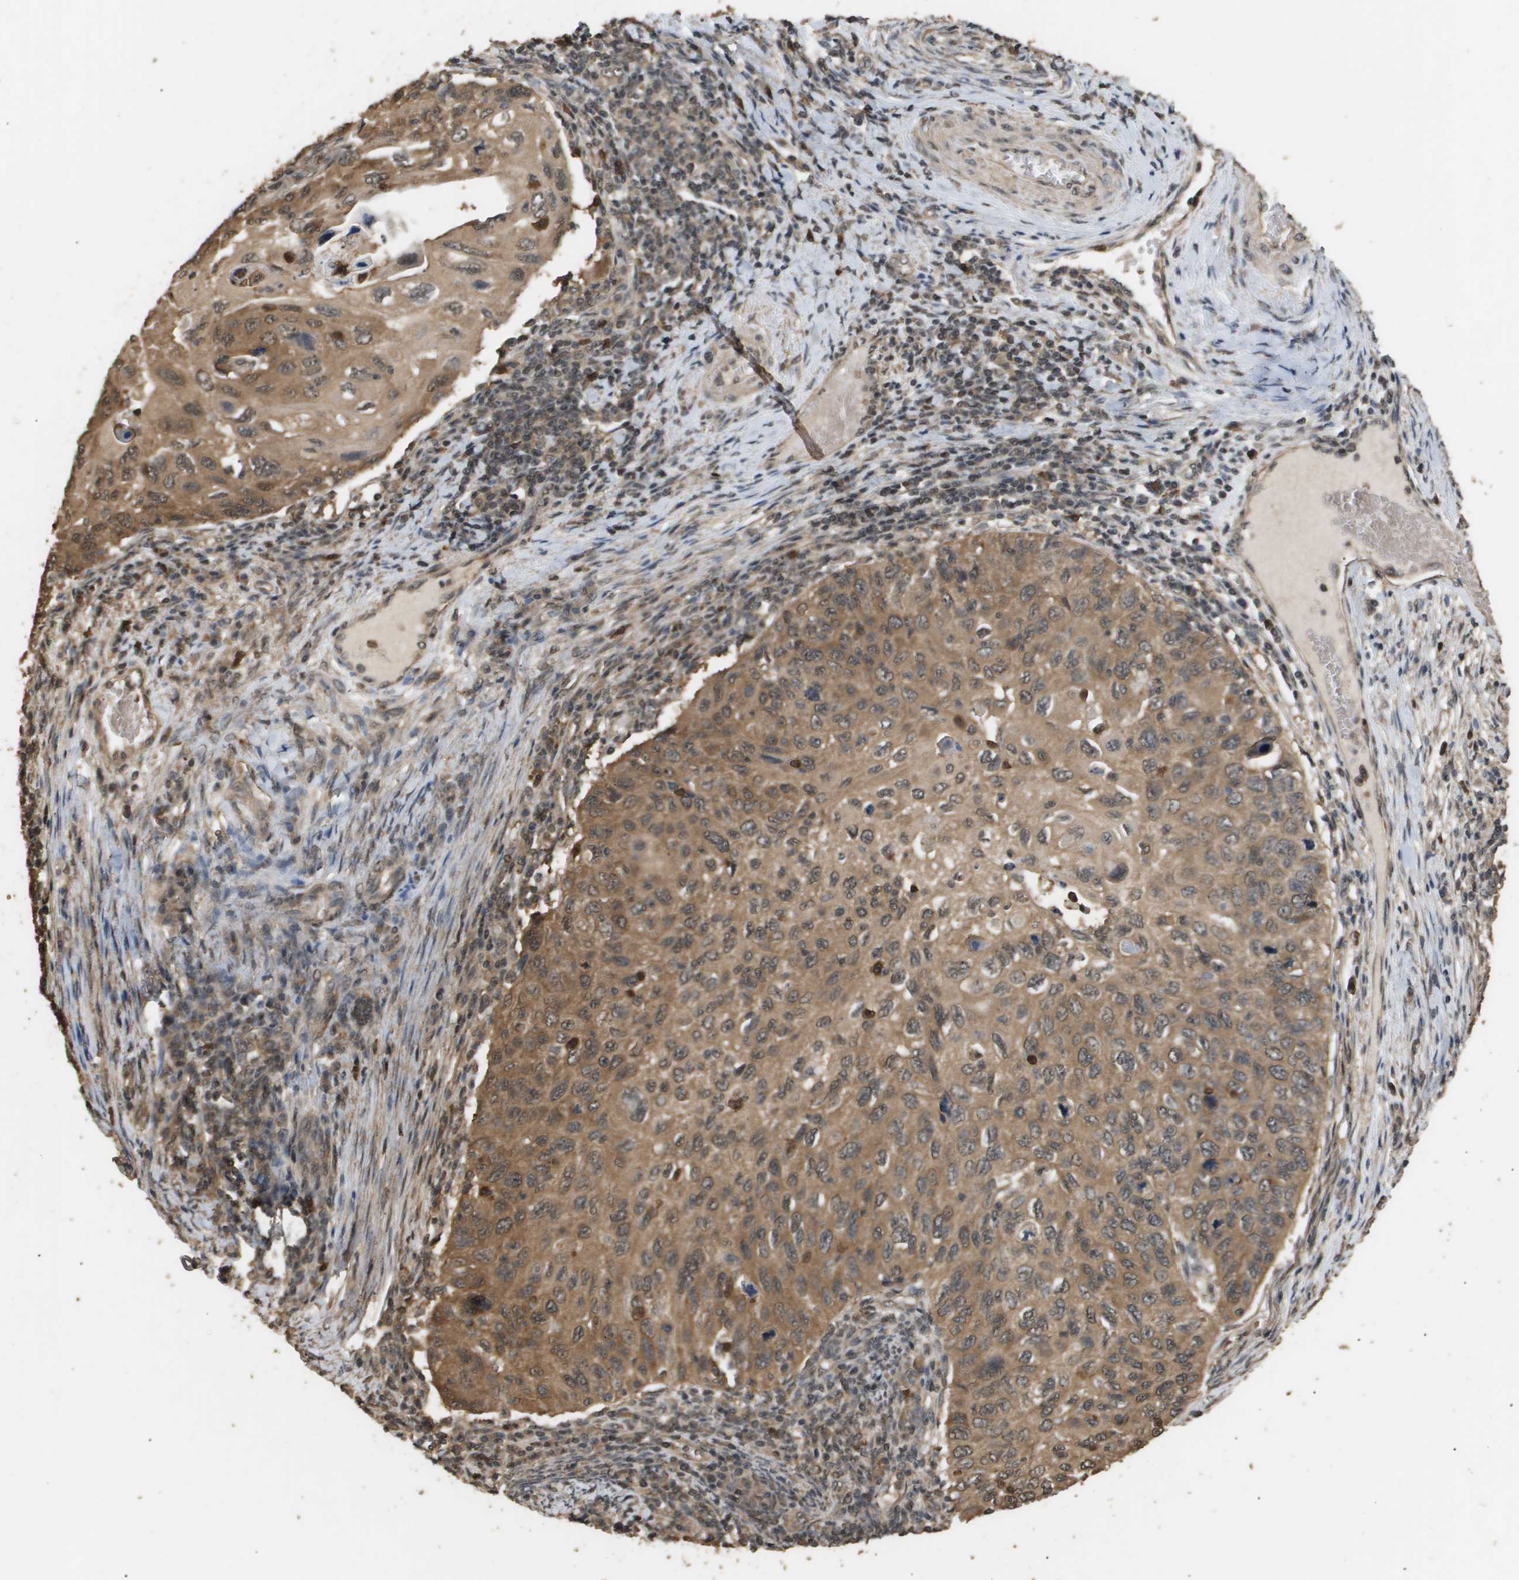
{"staining": {"intensity": "moderate", "quantity": ">75%", "location": "cytoplasmic/membranous"}, "tissue": "cervical cancer", "cell_type": "Tumor cells", "image_type": "cancer", "snomed": [{"axis": "morphology", "description": "Squamous cell carcinoma, NOS"}, {"axis": "topography", "description": "Cervix"}], "caption": "Protein expression analysis of cervical cancer demonstrates moderate cytoplasmic/membranous positivity in about >75% of tumor cells. (brown staining indicates protein expression, while blue staining denotes nuclei).", "gene": "ING1", "patient": {"sex": "female", "age": 70}}